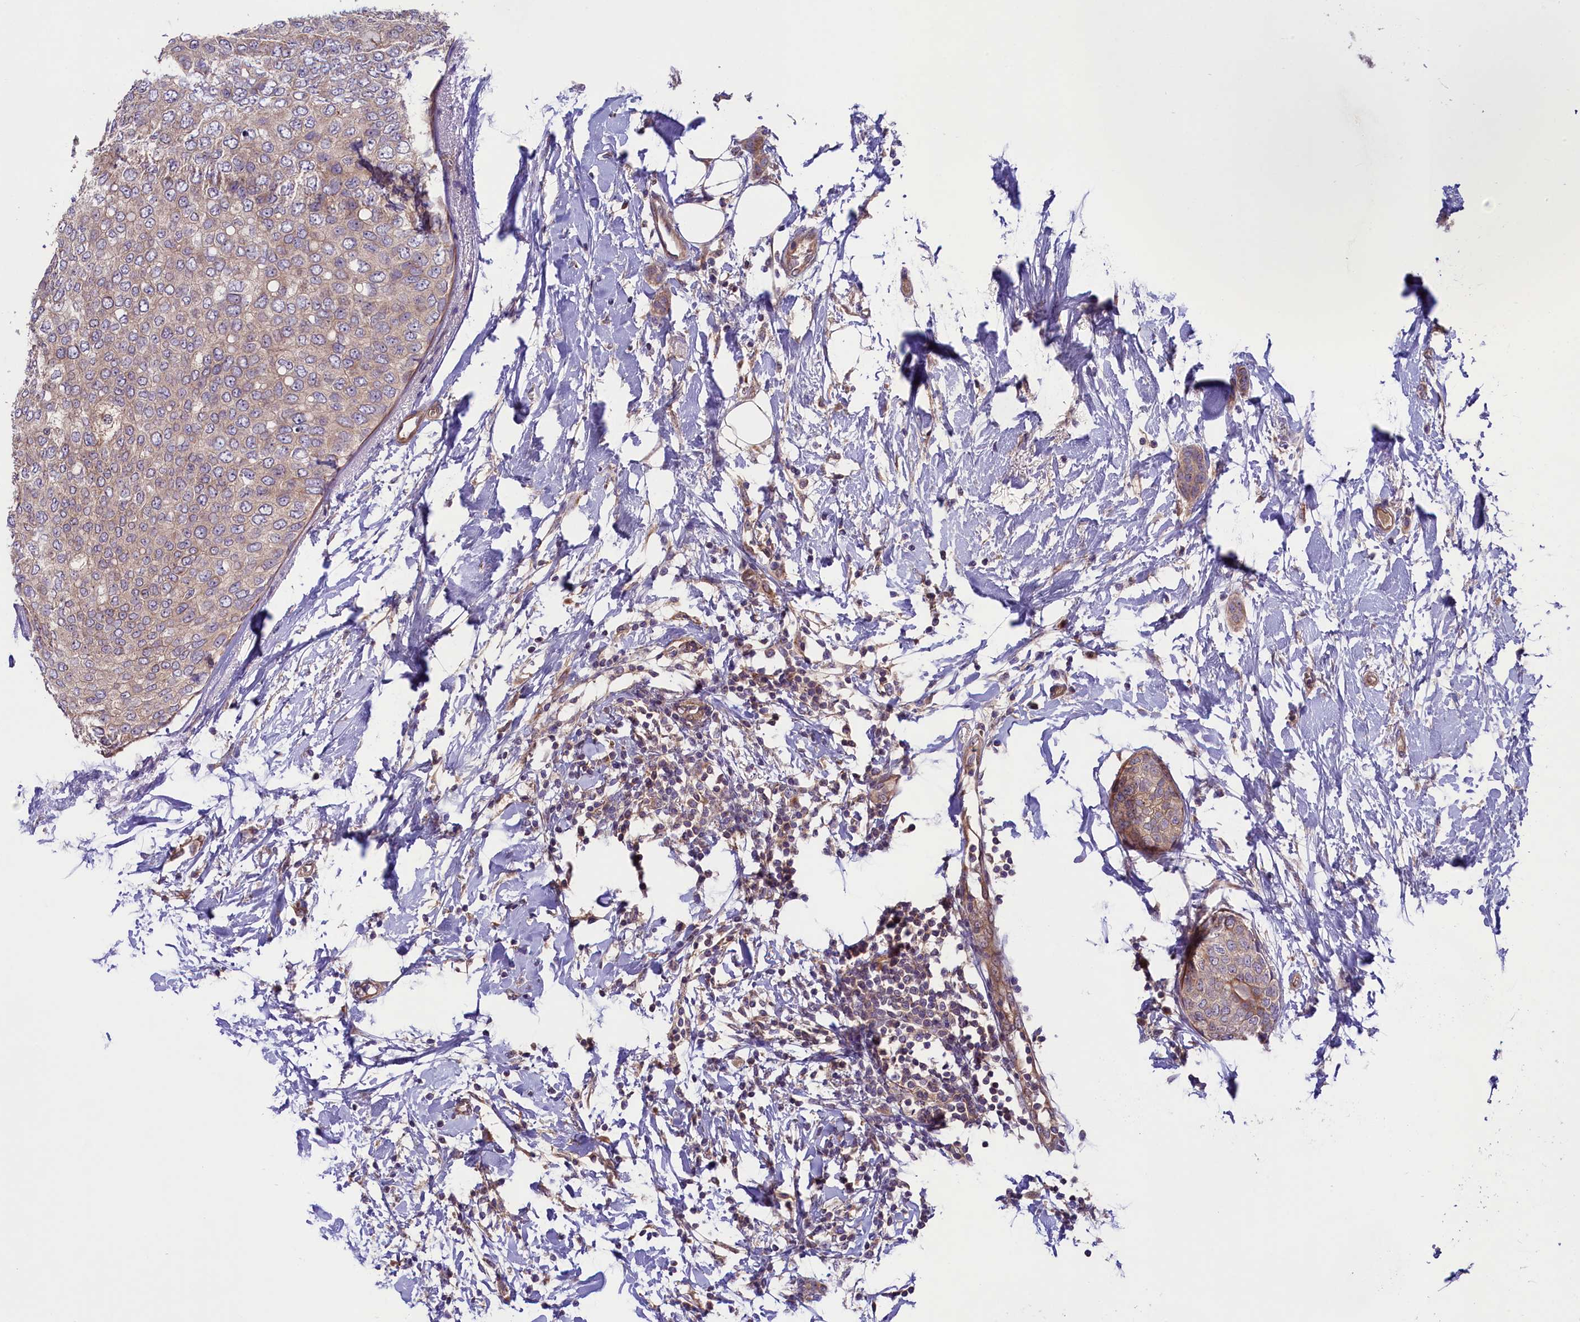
{"staining": {"intensity": "moderate", "quantity": "25%-75%", "location": "cytoplasmic/membranous"}, "tissue": "breast cancer", "cell_type": "Tumor cells", "image_type": "cancer", "snomed": [{"axis": "morphology", "description": "Duct carcinoma"}, {"axis": "topography", "description": "Breast"}], "caption": "Brown immunohistochemical staining in breast intraductal carcinoma reveals moderate cytoplasmic/membranous expression in about 25%-75% of tumor cells. (DAB (3,3'-diaminobenzidine) = brown stain, brightfield microscopy at high magnification).", "gene": "COG8", "patient": {"sex": "female", "age": 72}}